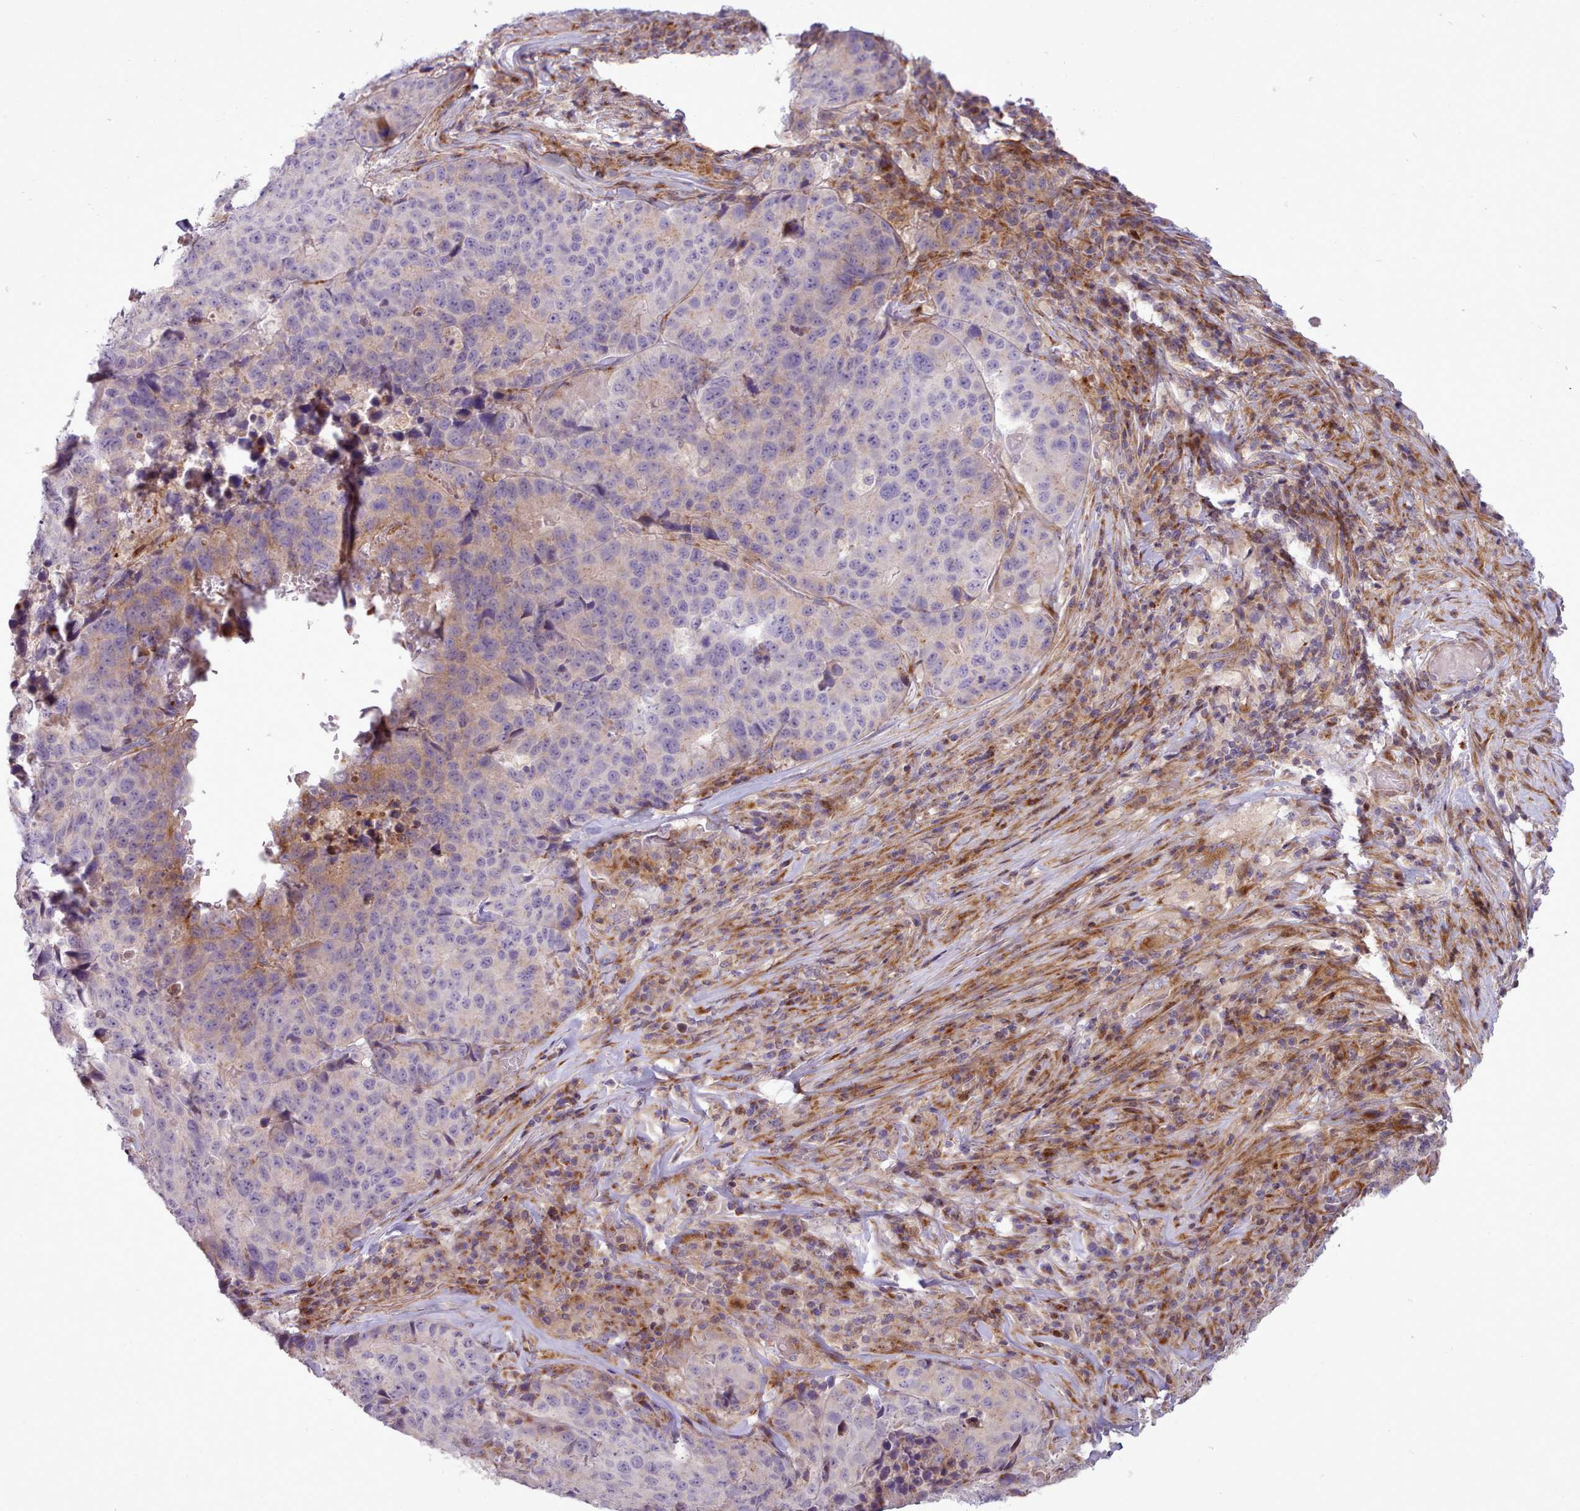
{"staining": {"intensity": "weak", "quantity": "25%-75%", "location": "cytoplasmic/membranous"}, "tissue": "stomach cancer", "cell_type": "Tumor cells", "image_type": "cancer", "snomed": [{"axis": "morphology", "description": "Adenocarcinoma, NOS"}, {"axis": "topography", "description": "Stomach"}], "caption": "Approximately 25%-75% of tumor cells in human stomach cancer (adenocarcinoma) display weak cytoplasmic/membranous protein positivity as visualized by brown immunohistochemical staining.", "gene": "PPP3R2", "patient": {"sex": "male", "age": 71}}